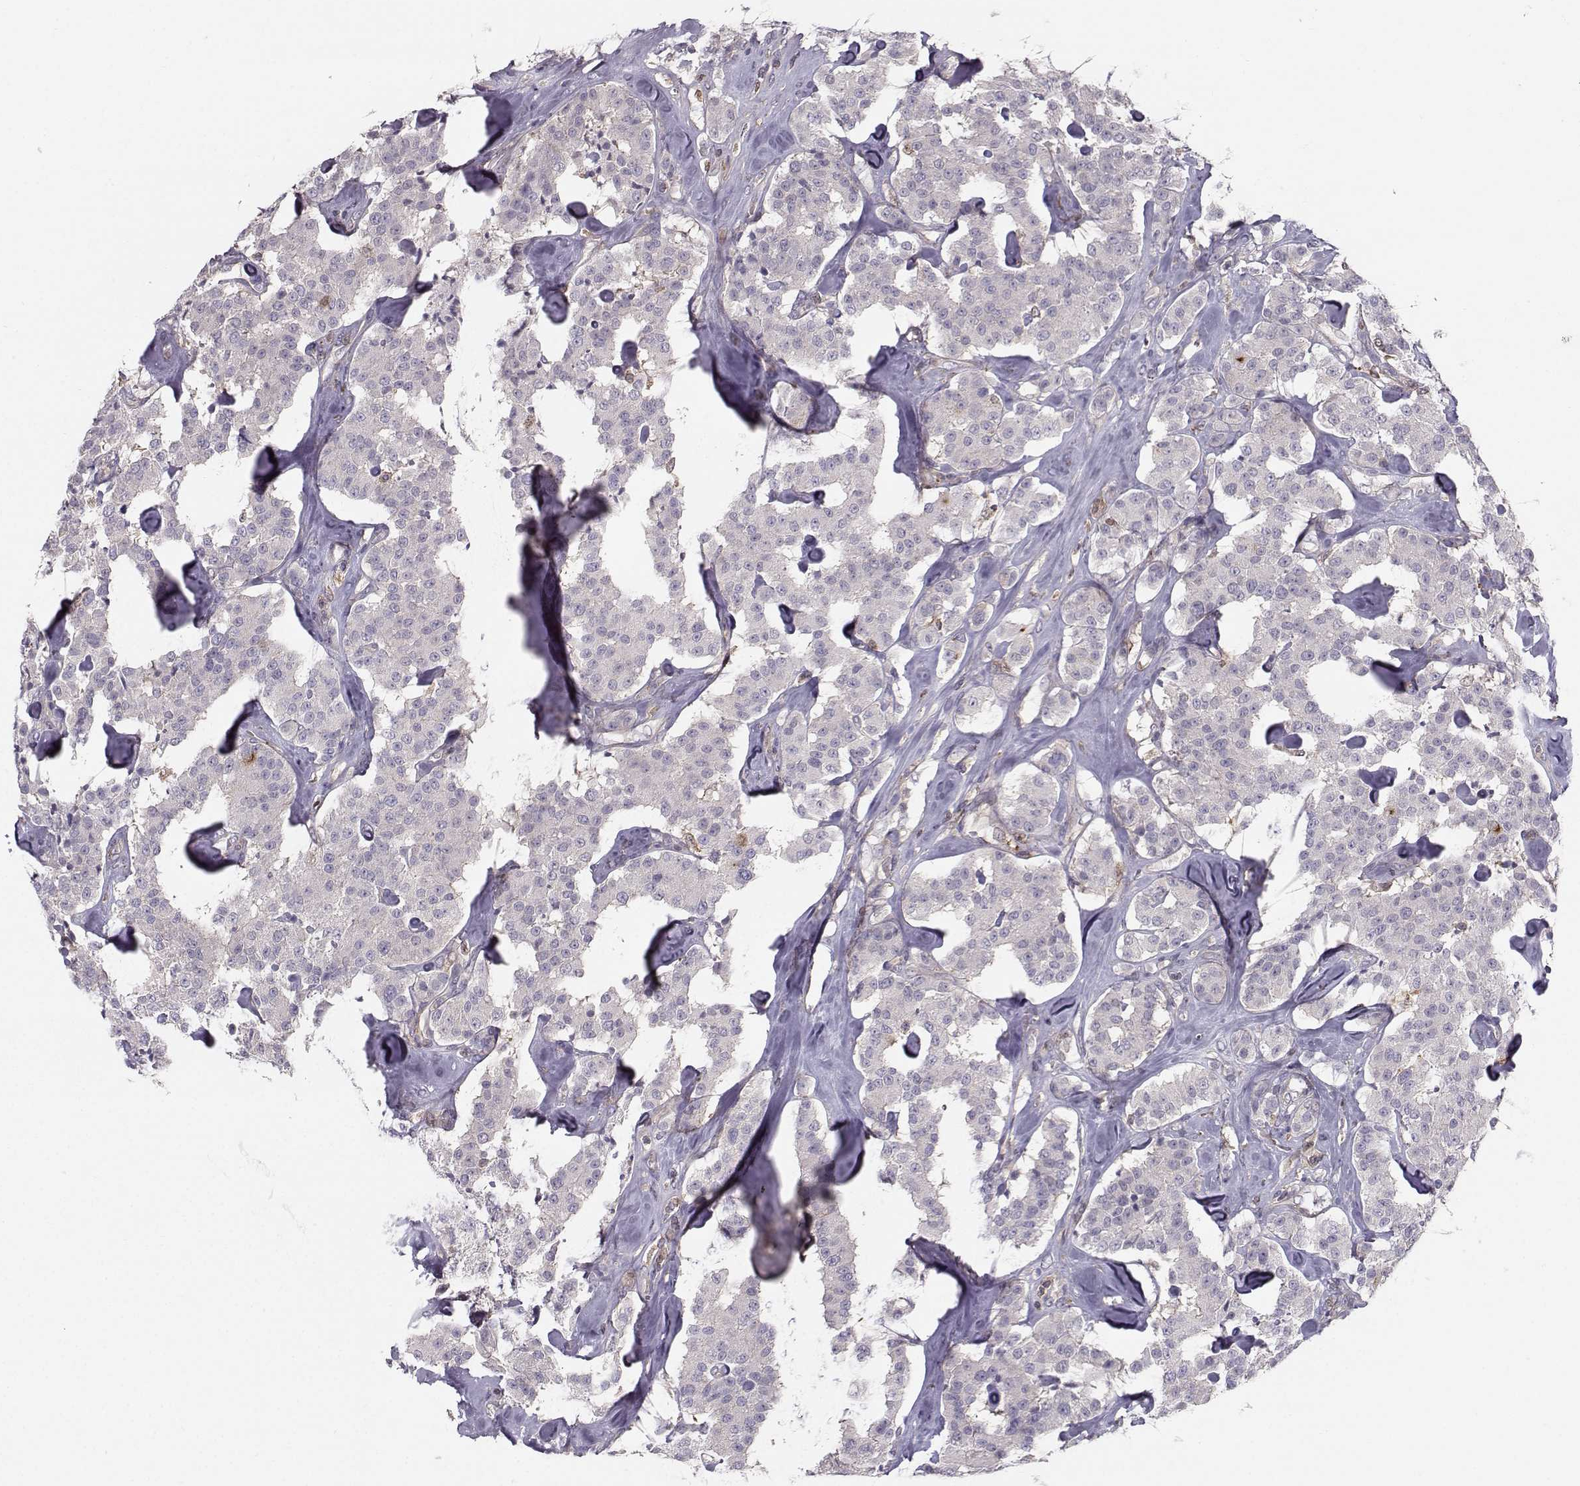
{"staining": {"intensity": "negative", "quantity": "none", "location": "none"}, "tissue": "carcinoid", "cell_type": "Tumor cells", "image_type": "cancer", "snomed": [{"axis": "morphology", "description": "Carcinoid, malignant, NOS"}, {"axis": "topography", "description": "Pancreas"}], "caption": "A histopathology image of malignant carcinoid stained for a protein displays no brown staining in tumor cells.", "gene": "ASB16", "patient": {"sex": "male", "age": 41}}